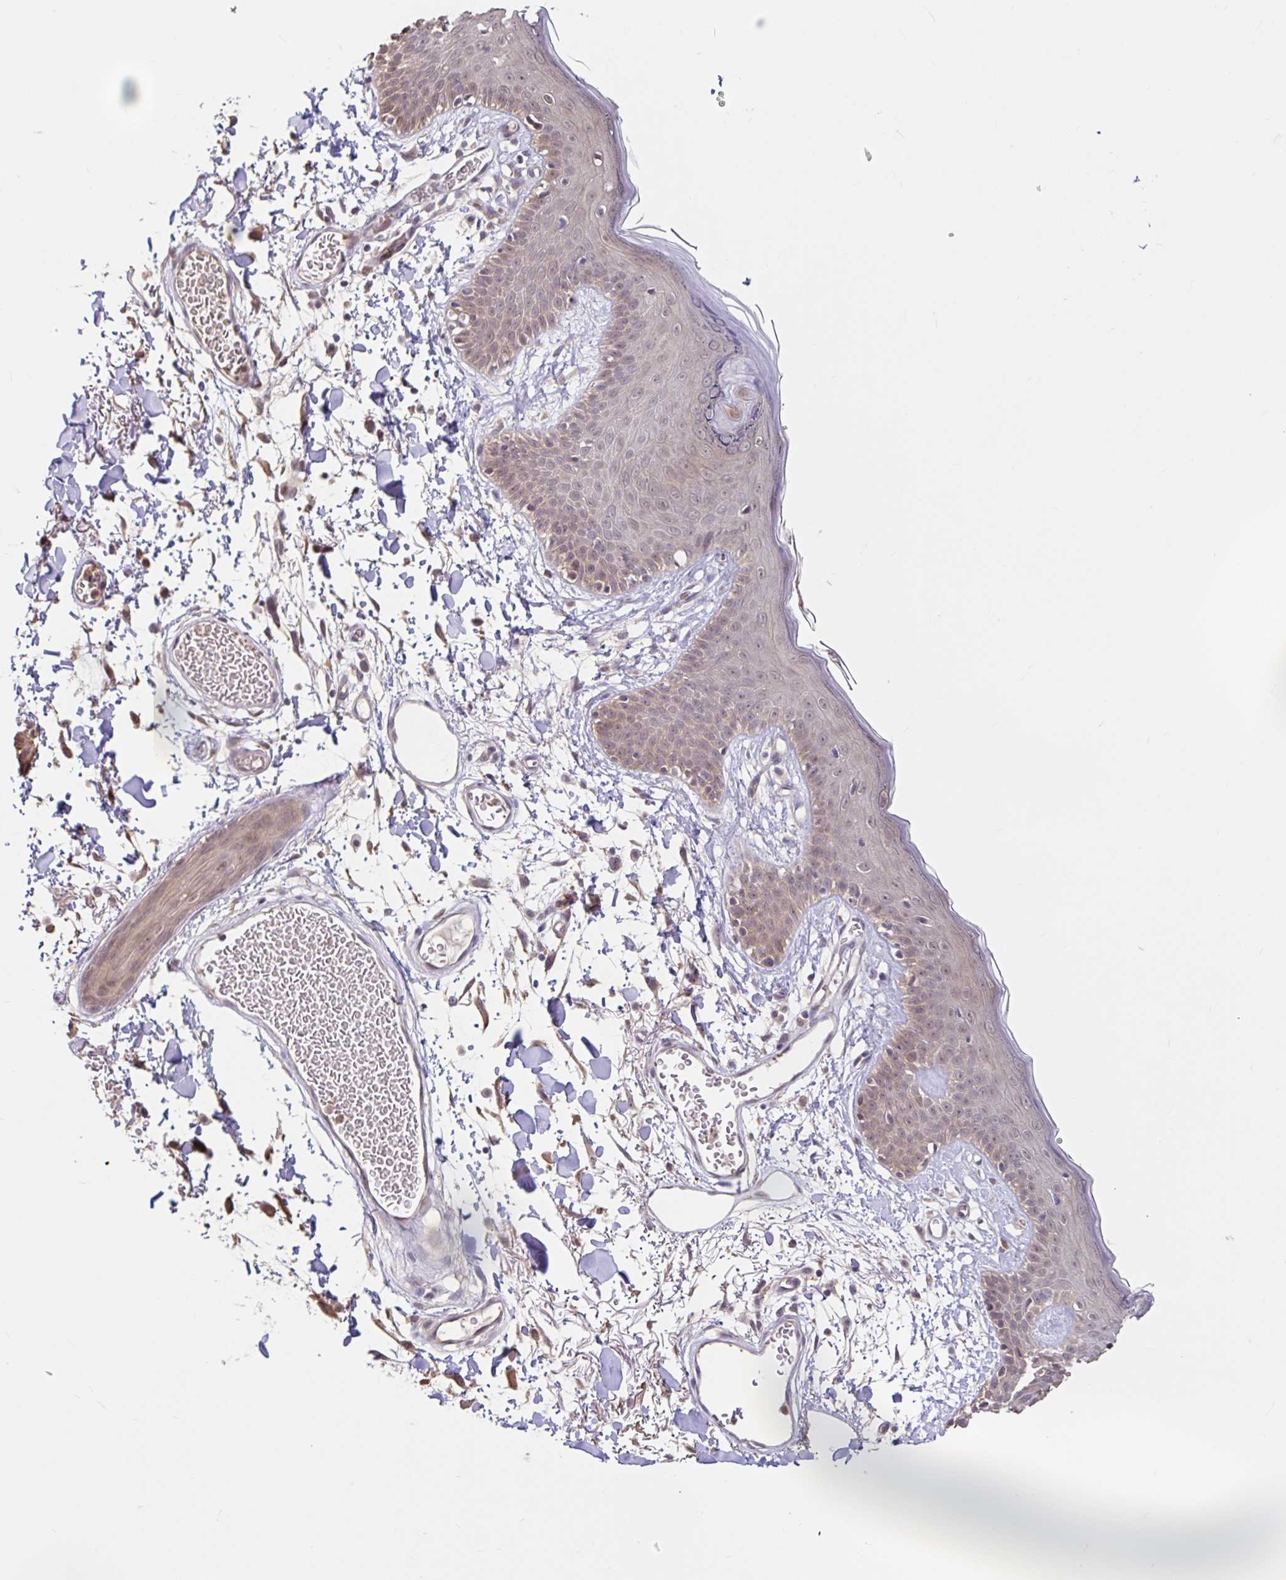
{"staining": {"intensity": "weak", "quantity": ">75%", "location": "cytoplasmic/membranous"}, "tissue": "skin", "cell_type": "Fibroblasts", "image_type": "normal", "snomed": [{"axis": "morphology", "description": "Normal tissue, NOS"}, {"axis": "topography", "description": "Skin"}], "caption": "Skin stained for a protein shows weak cytoplasmic/membranous positivity in fibroblasts. (Stains: DAB (3,3'-diaminobenzidine) in brown, nuclei in blue, Microscopy: brightfield microscopy at high magnification).", "gene": "STYXL1", "patient": {"sex": "male", "age": 79}}